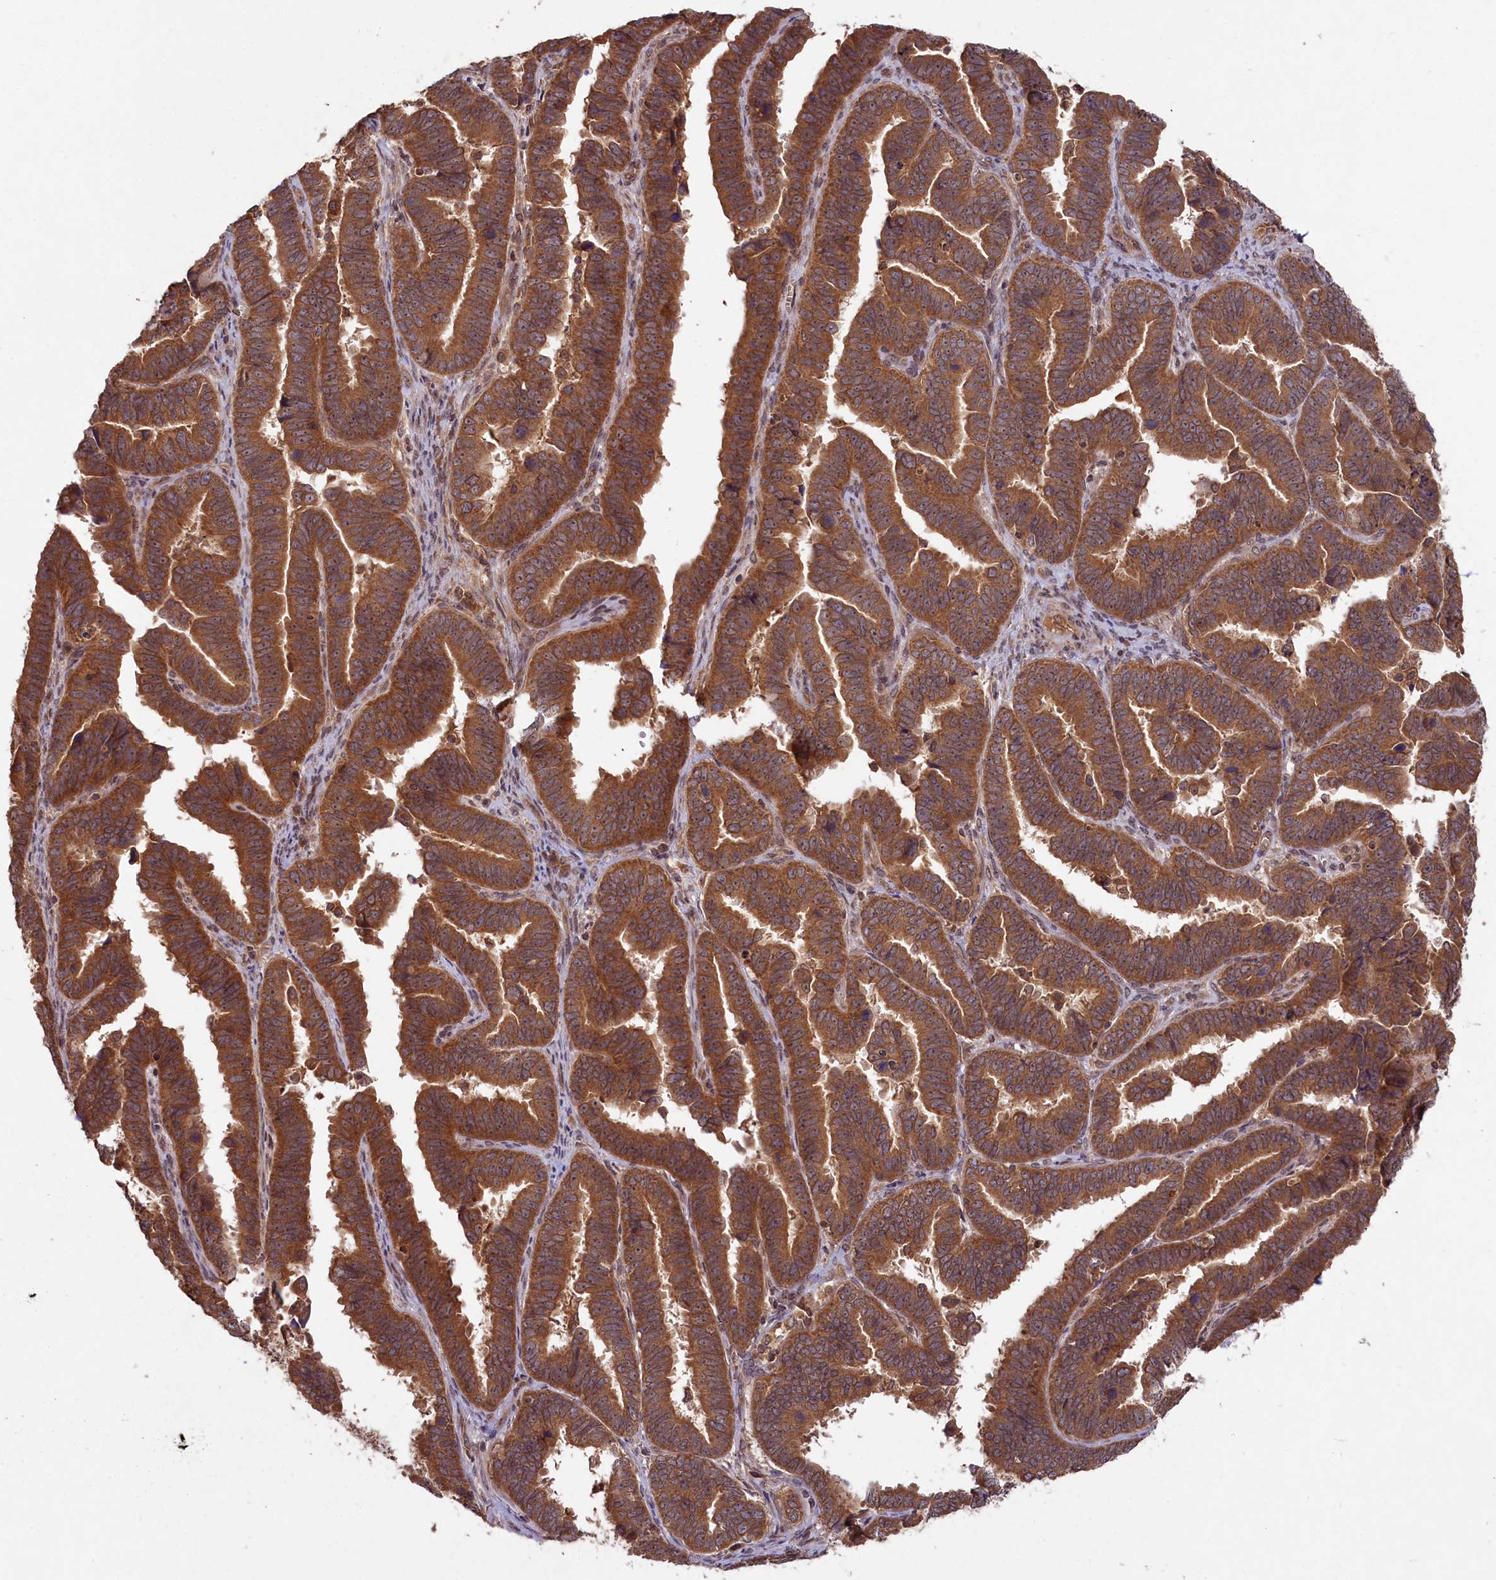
{"staining": {"intensity": "strong", "quantity": ">75%", "location": "cytoplasmic/membranous"}, "tissue": "endometrial cancer", "cell_type": "Tumor cells", "image_type": "cancer", "snomed": [{"axis": "morphology", "description": "Adenocarcinoma, NOS"}, {"axis": "topography", "description": "Endometrium"}], "caption": "Immunohistochemistry (IHC) (DAB (3,3'-diaminobenzidine)) staining of endometrial cancer shows strong cytoplasmic/membranous protein staining in about >75% of tumor cells.", "gene": "CHAC1", "patient": {"sex": "female", "age": 75}}